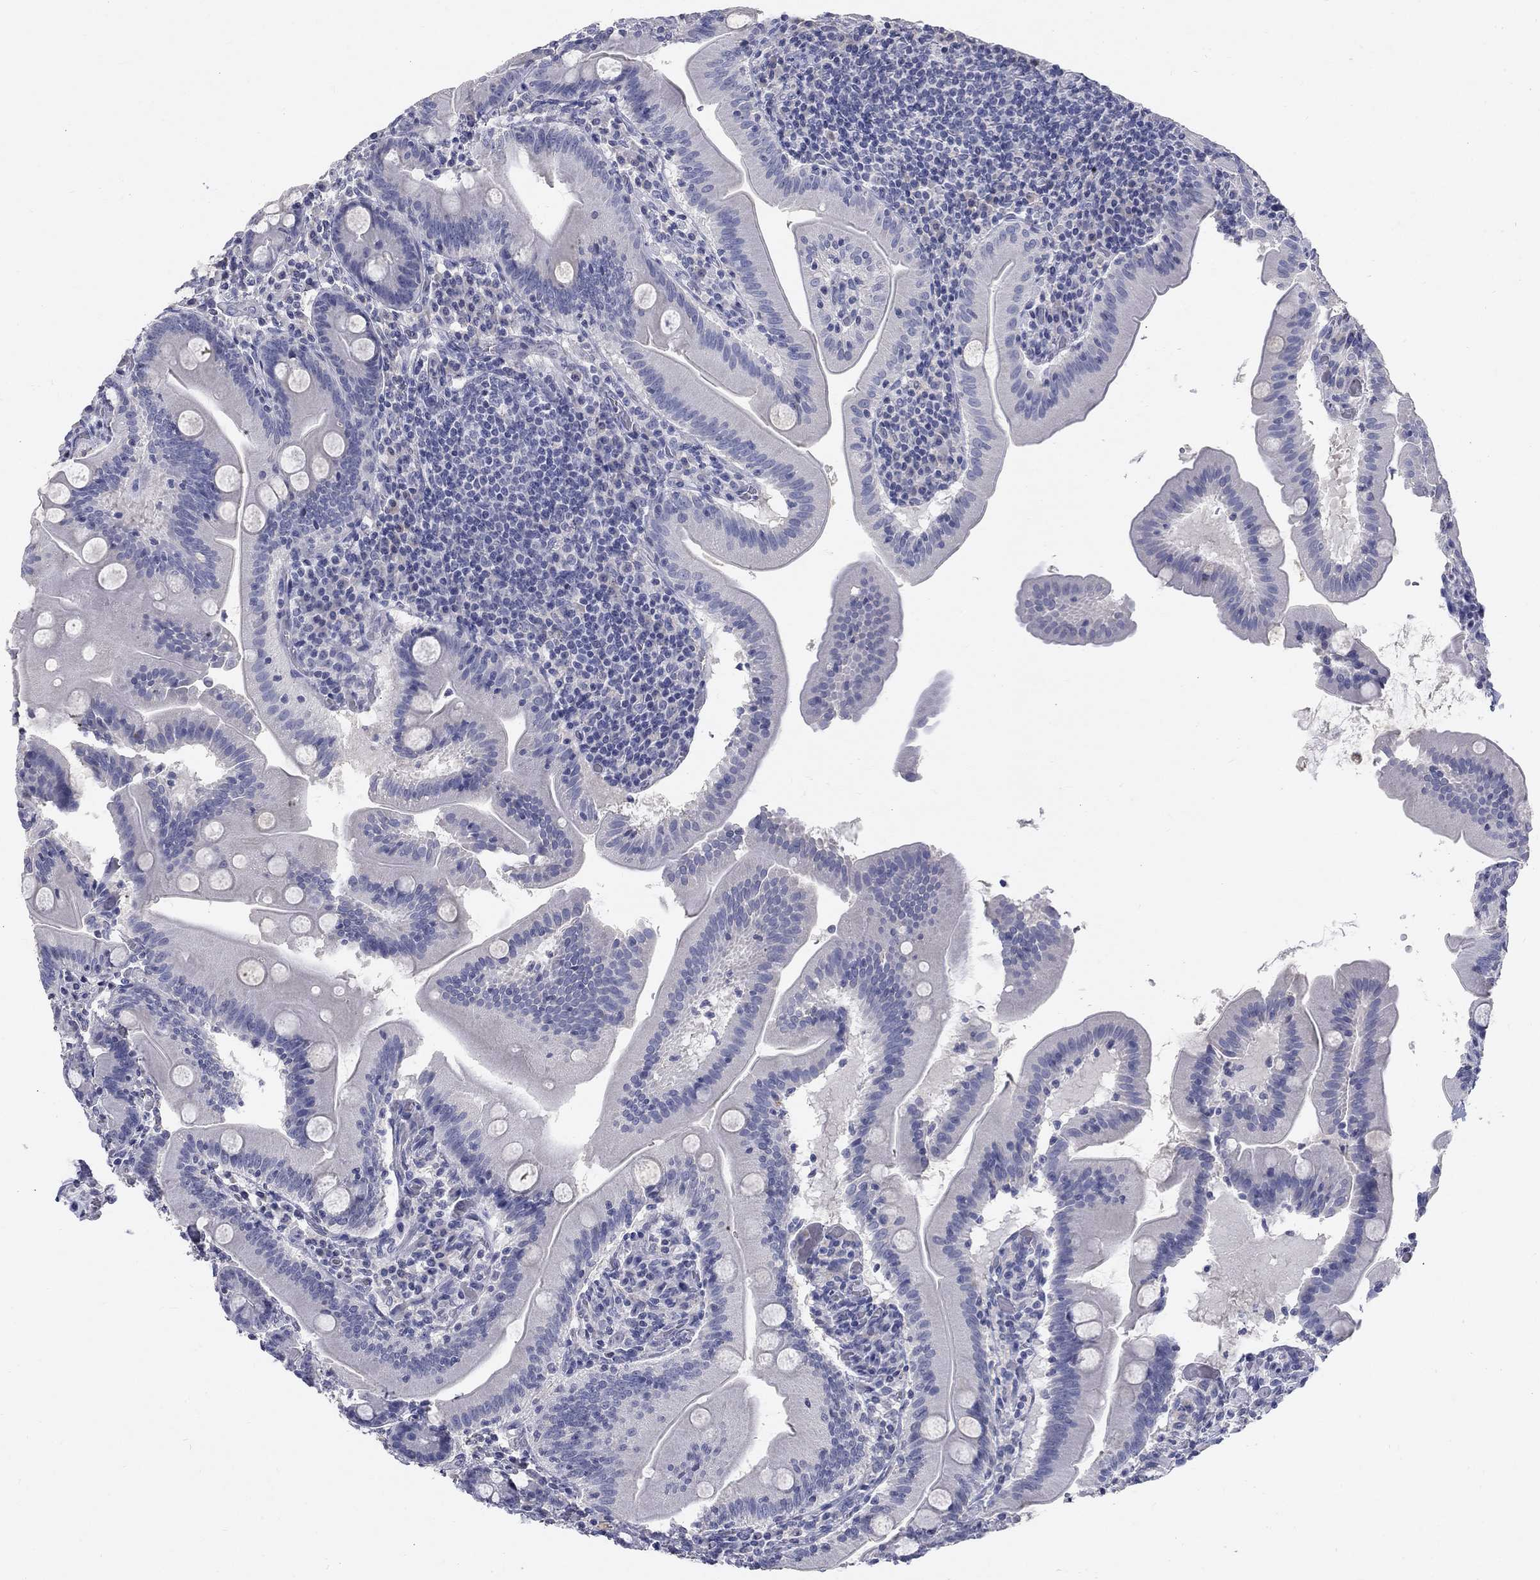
{"staining": {"intensity": "negative", "quantity": "none", "location": "none"}, "tissue": "small intestine", "cell_type": "Glandular cells", "image_type": "normal", "snomed": [{"axis": "morphology", "description": "Normal tissue, NOS"}, {"axis": "topography", "description": "Small intestine"}], "caption": "Protein analysis of benign small intestine displays no significant staining in glandular cells. Brightfield microscopy of immunohistochemistry (IHC) stained with DAB (brown) and hematoxylin (blue), captured at high magnification.", "gene": "PTH1R", "patient": {"sex": "male", "age": 37}}